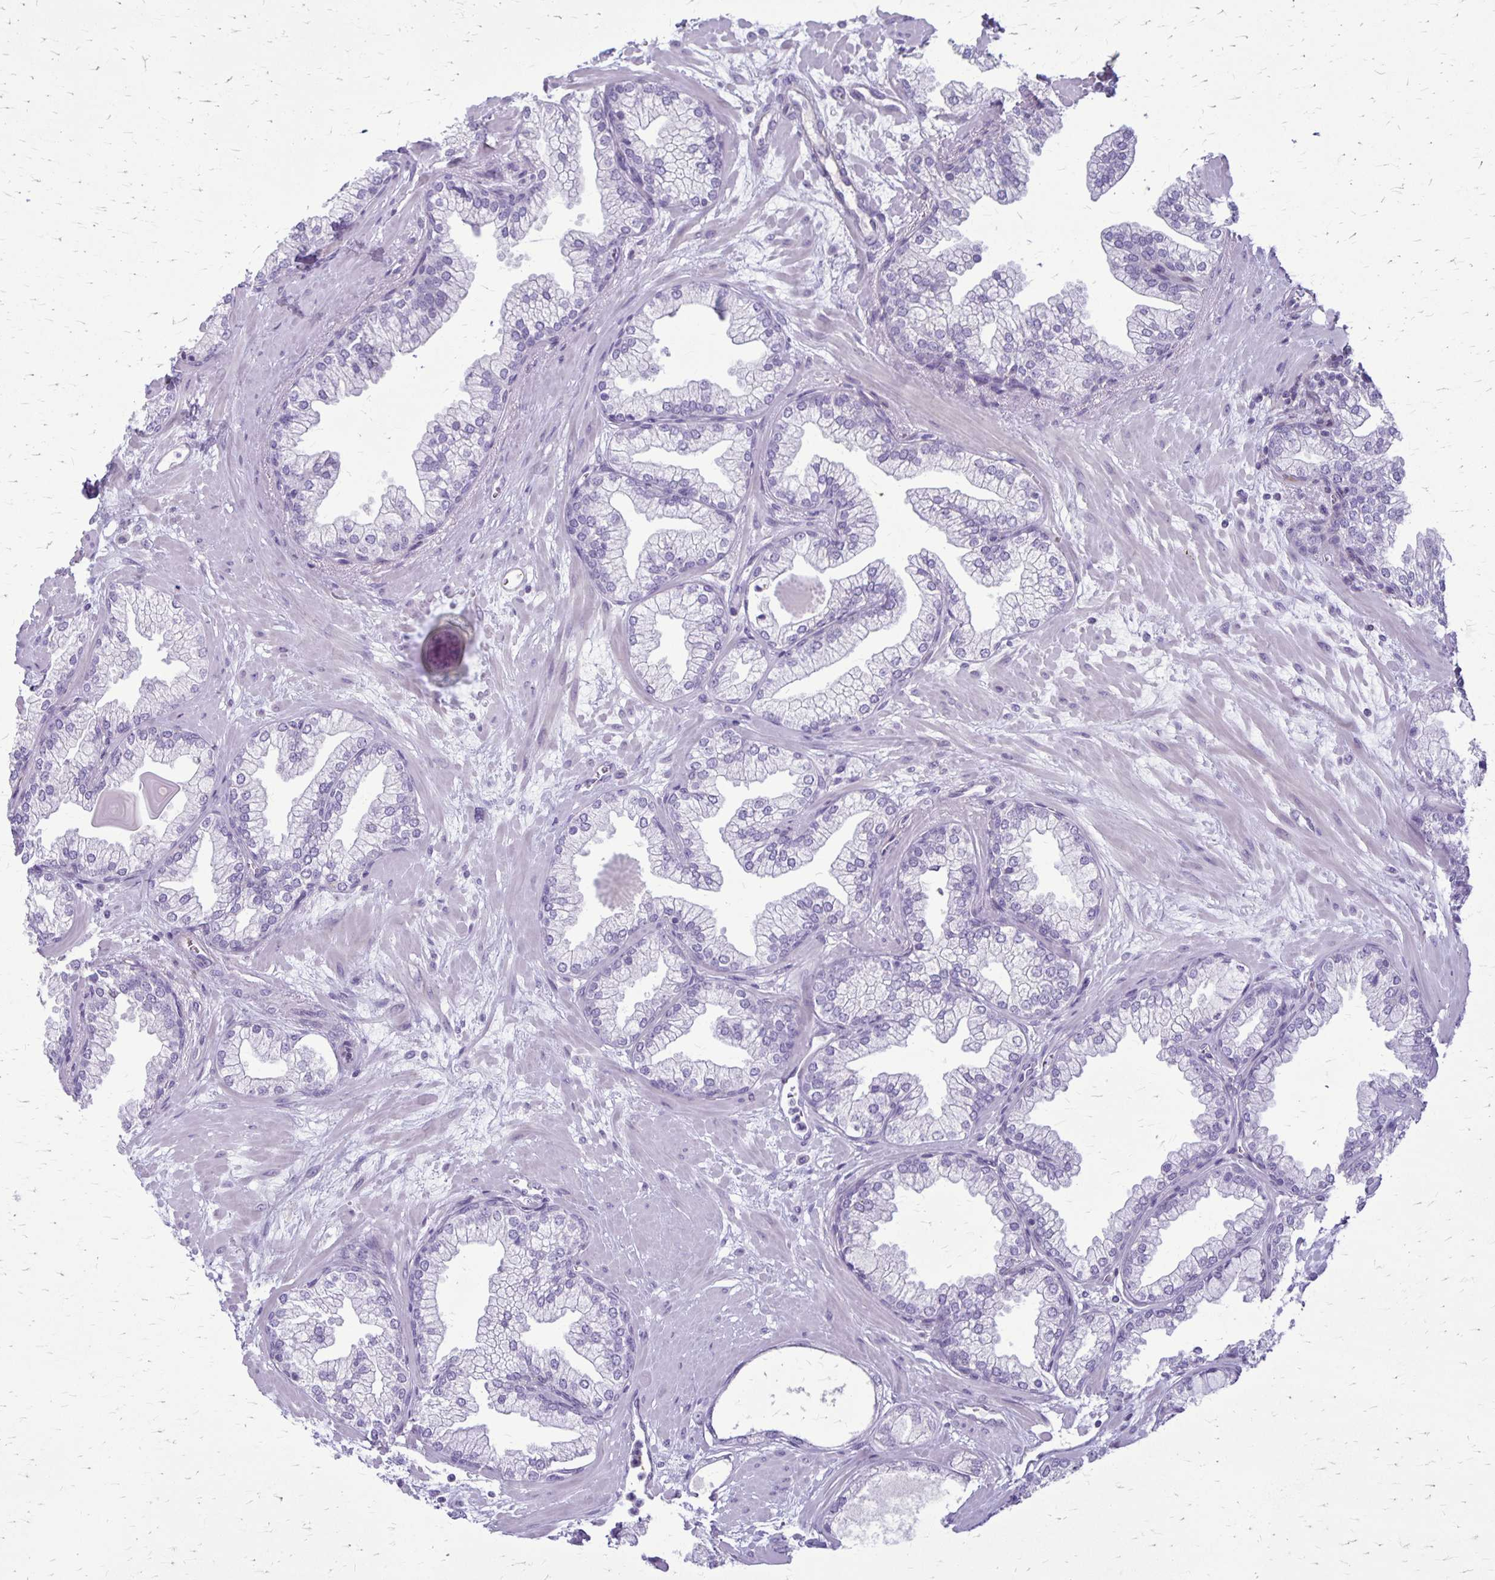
{"staining": {"intensity": "negative", "quantity": "none", "location": "none"}, "tissue": "prostate", "cell_type": "Glandular cells", "image_type": "normal", "snomed": [{"axis": "morphology", "description": "Normal tissue, NOS"}, {"axis": "topography", "description": "Prostate"}, {"axis": "topography", "description": "Peripheral nerve tissue"}], "caption": "High power microscopy photomicrograph of an IHC photomicrograph of benign prostate, revealing no significant staining in glandular cells.", "gene": "GP9", "patient": {"sex": "male", "age": 61}}